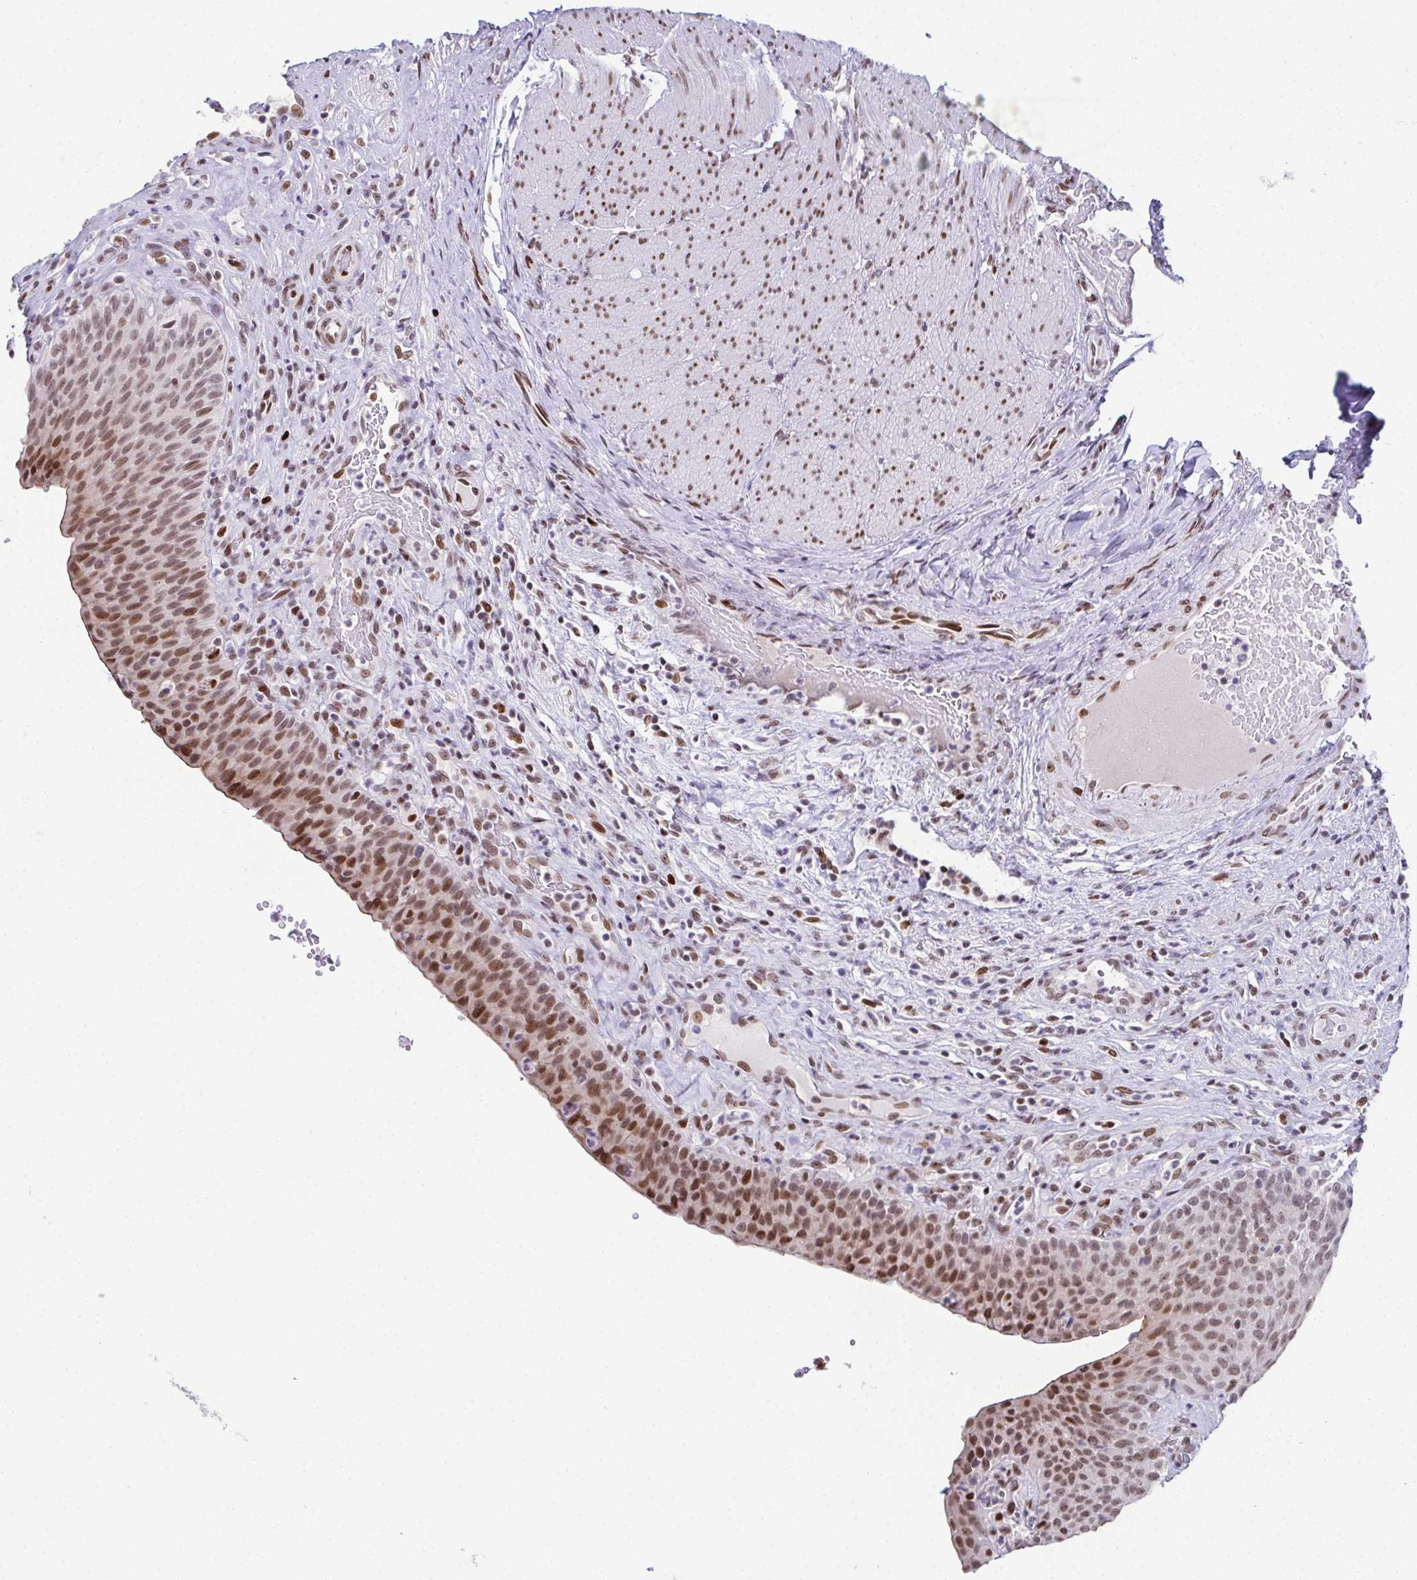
{"staining": {"intensity": "moderate", "quantity": ">75%", "location": "nuclear"}, "tissue": "urinary bladder", "cell_type": "Urothelial cells", "image_type": "normal", "snomed": [{"axis": "morphology", "description": "Normal tissue, NOS"}, {"axis": "topography", "description": "Urinary bladder"}, {"axis": "topography", "description": "Peripheral nerve tissue"}], "caption": "Urinary bladder stained with DAB (3,3'-diaminobenzidine) IHC exhibits medium levels of moderate nuclear expression in approximately >75% of urothelial cells.", "gene": "RB1", "patient": {"sex": "male", "age": 66}}